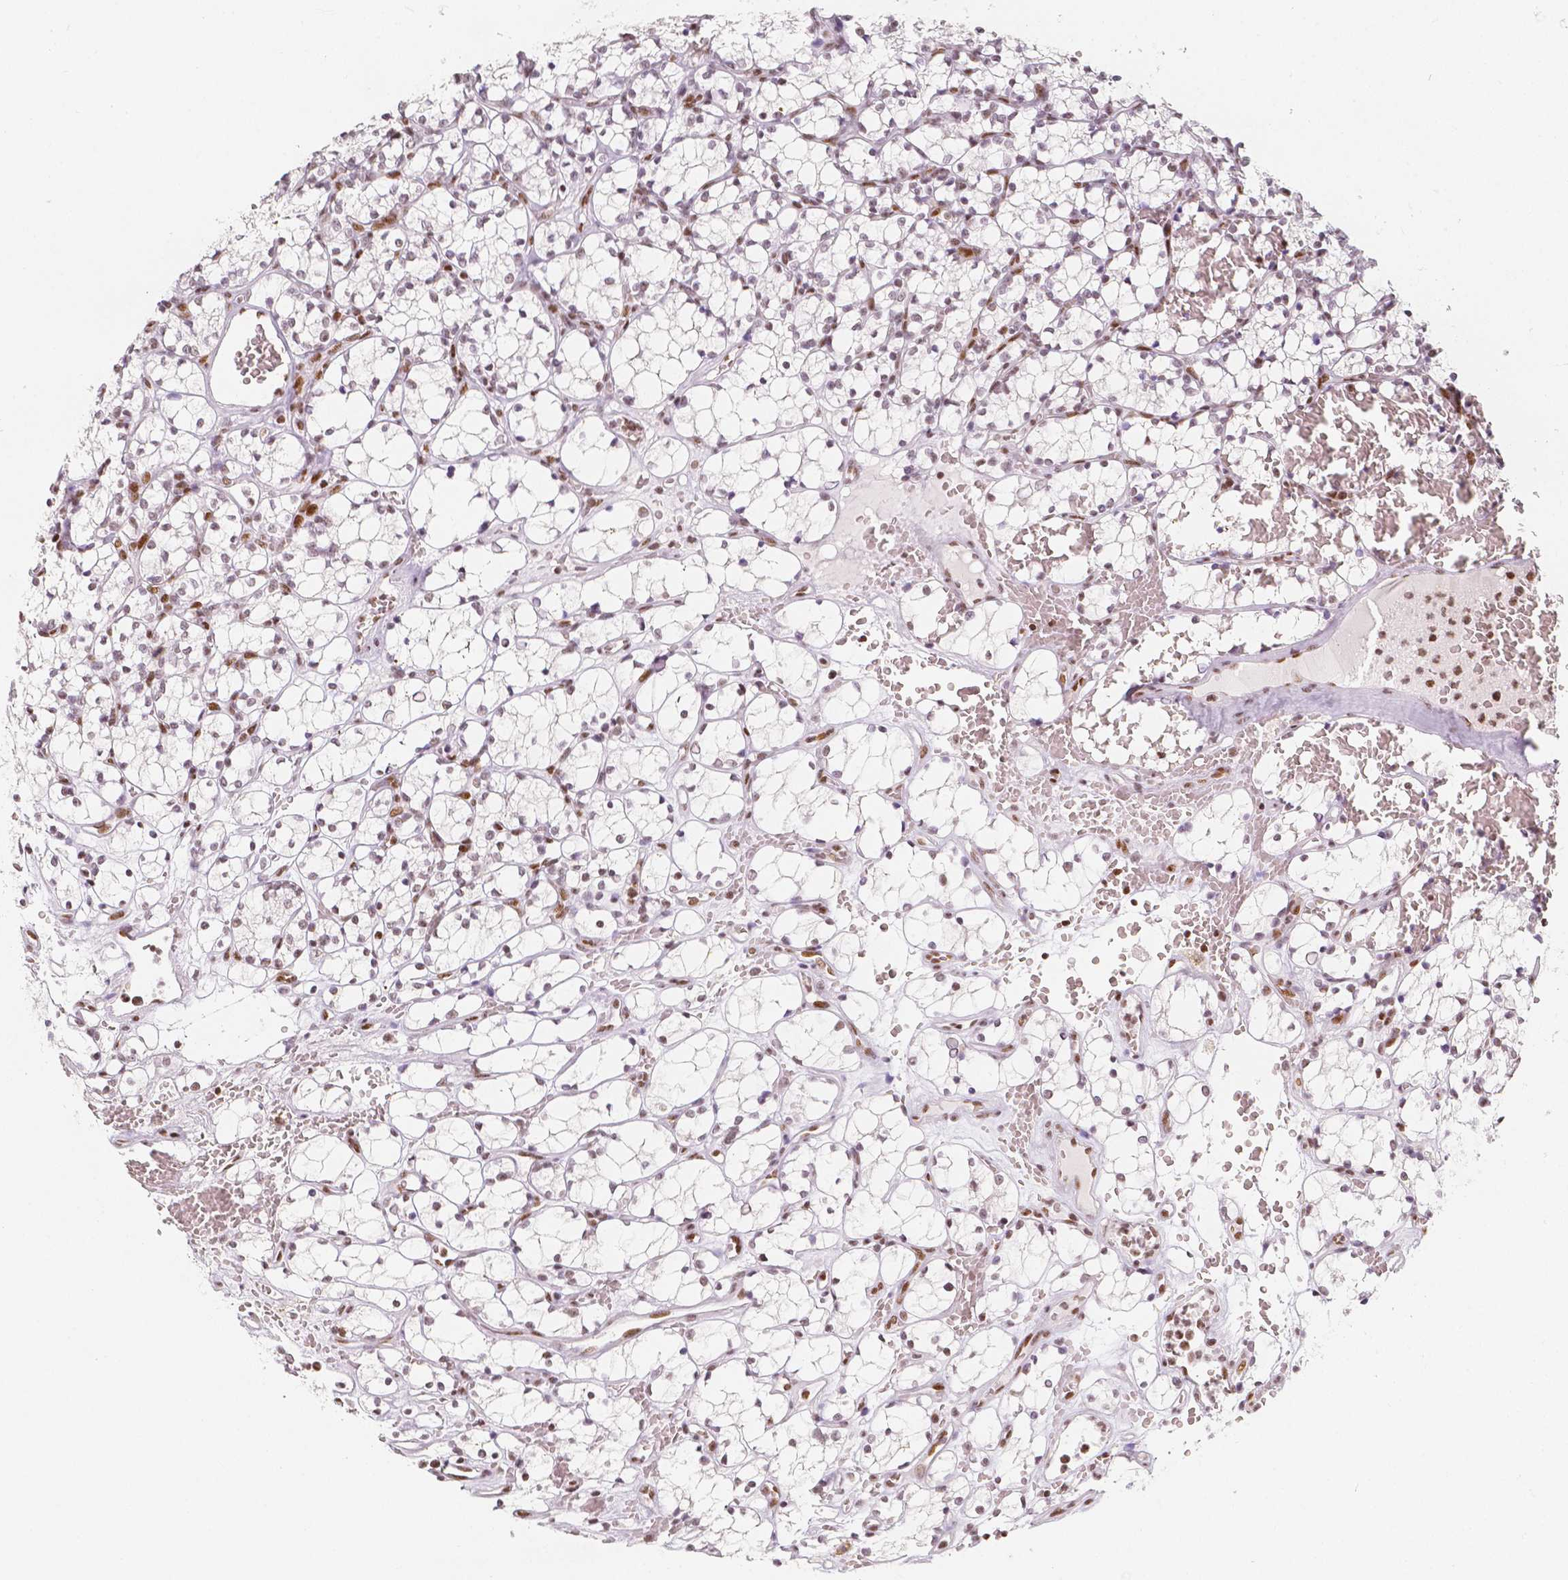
{"staining": {"intensity": "weak", "quantity": "<25%", "location": "nuclear"}, "tissue": "renal cancer", "cell_type": "Tumor cells", "image_type": "cancer", "snomed": [{"axis": "morphology", "description": "Adenocarcinoma, NOS"}, {"axis": "topography", "description": "Kidney"}], "caption": "Renal adenocarcinoma stained for a protein using IHC exhibits no expression tumor cells.", "gene": "HDAC1", "patient": {"sex": "female", "age": 69}}